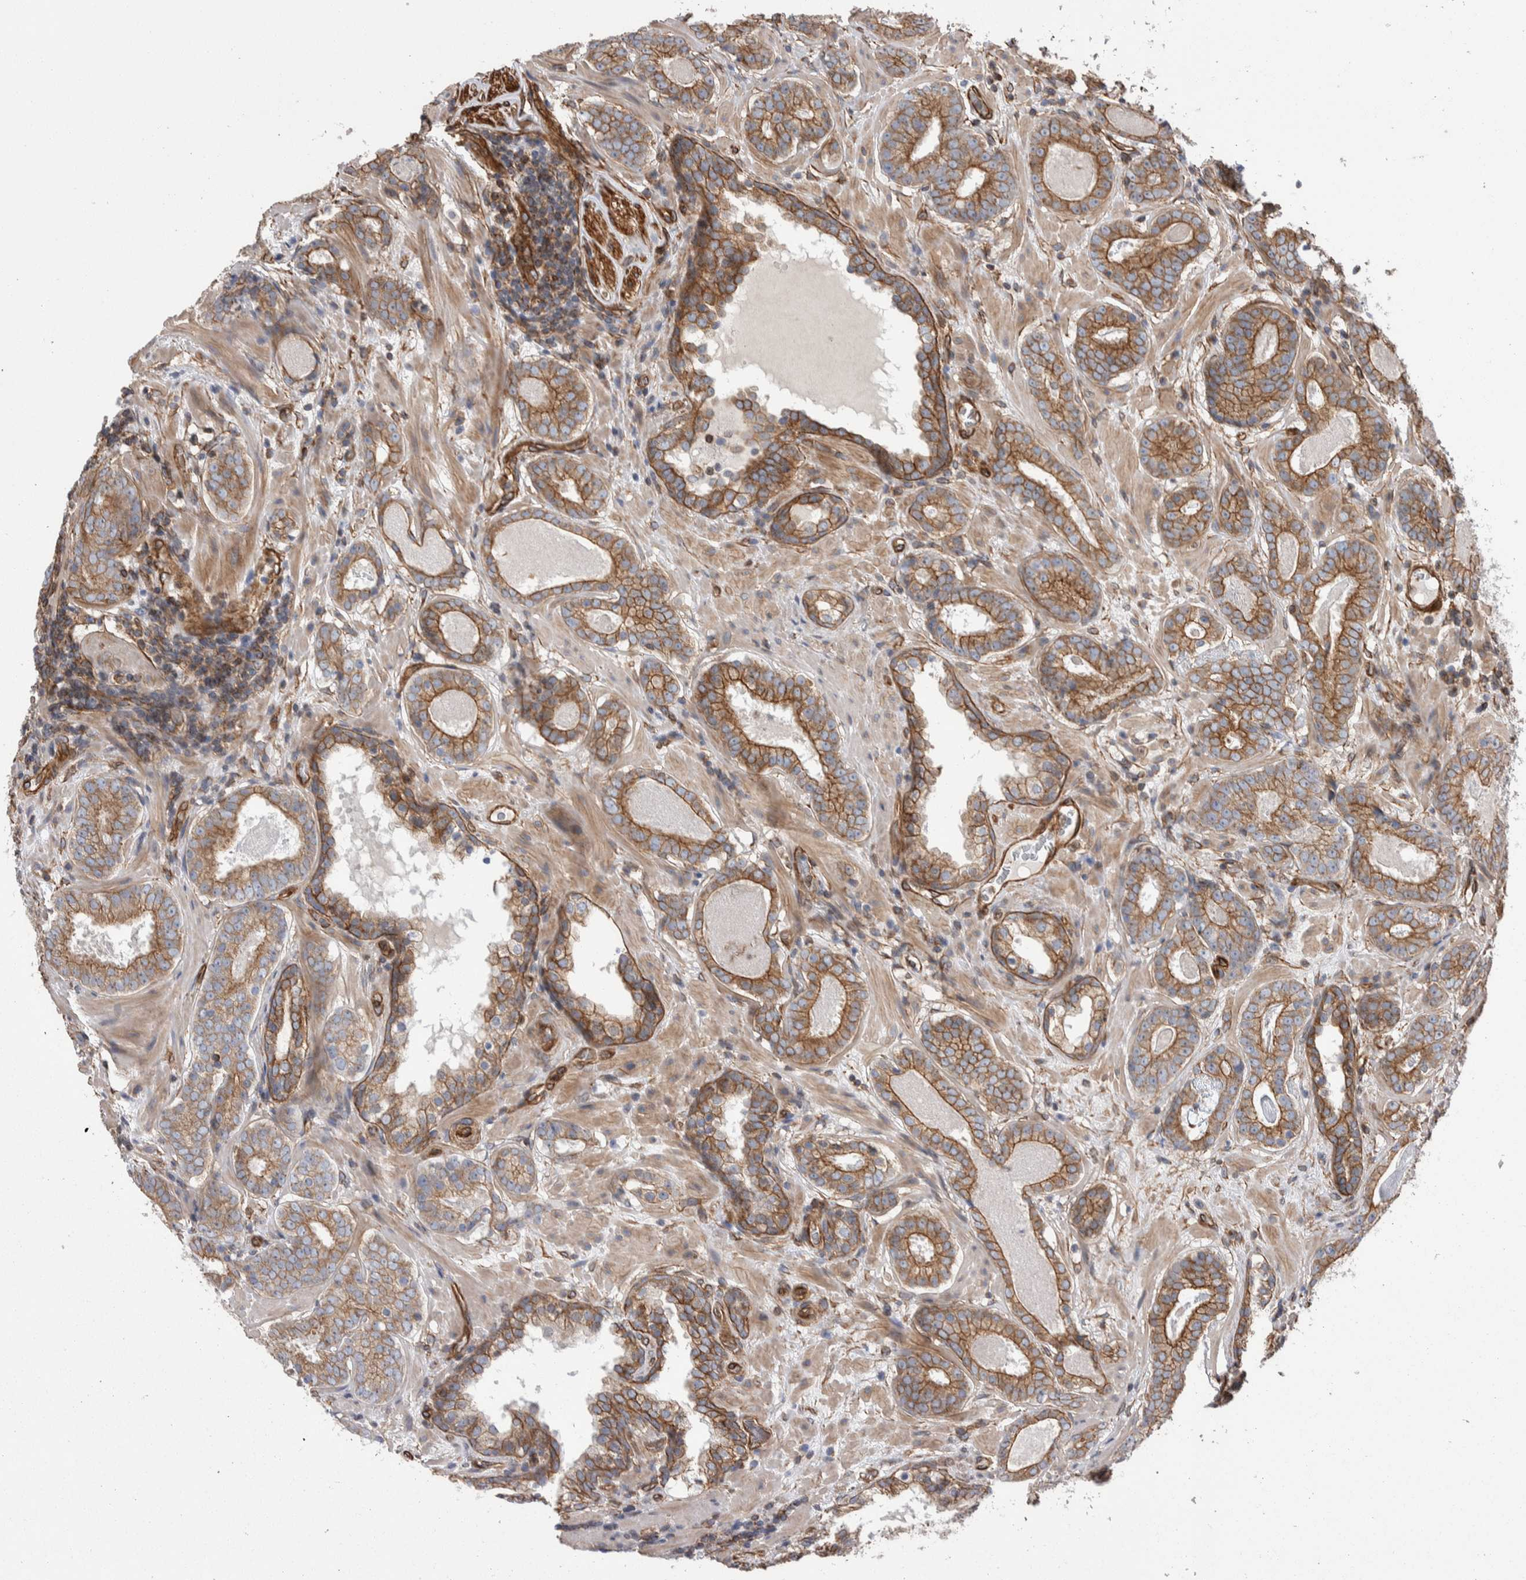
{"staining": {"intensity": "moderate", "quantity": ">75%", "location": "cytoplasmic/membranous"}, "tissue": "prostate cancer", "cell_type": "Tumor cells", "image_type": "cancer", "snomed": [{"axis": "morphology", "description": "Adenocarcinoma, Low grade"}, {"axis": "topography", "description": "Prostate"}], "caption": "Brown immunohistochemical staining in human adenocarcinoma (low-grade) (prostate) shows moderate cytoplasmic/membranous expression in about >75% of tumor cells.", "gene": "KIF12", "patient": {"sex": "male", "age": 69}}